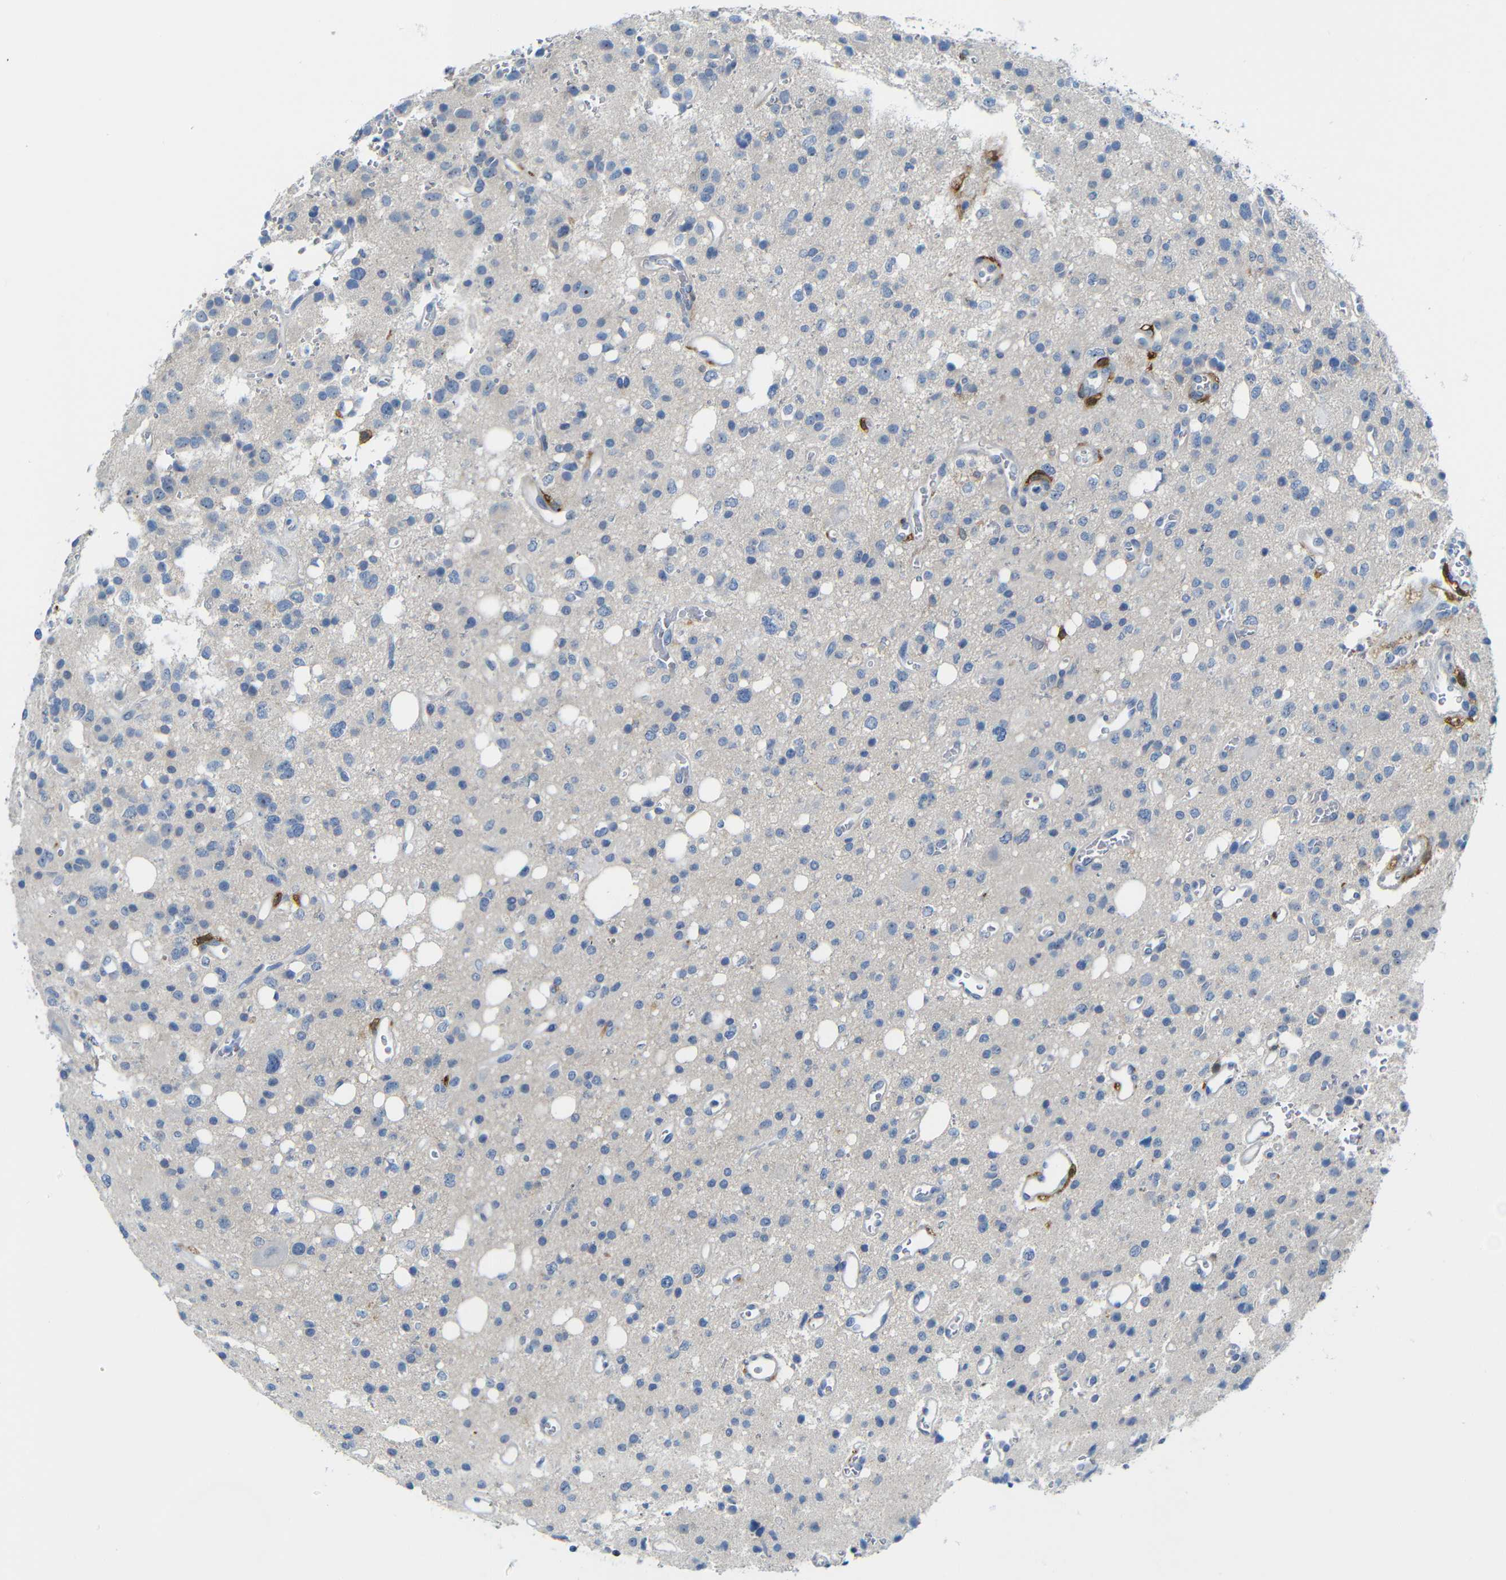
{"staining": {"intensity": "negative", "quantity": "none", "location": "none"}, "tissue": "glioma", "cell_type": "Tumor cells", "image_type": "cancer", "snomed": [{"axis": "morphology", "description": "Glioma, malignant, High grade"}, {"axis": "topography", "description": "Brain"}], "caption": "There is no significant expression in tumor cells of glioma.", "gene": "C1orf210", "patient": {"sex": "male", "age": 47}}